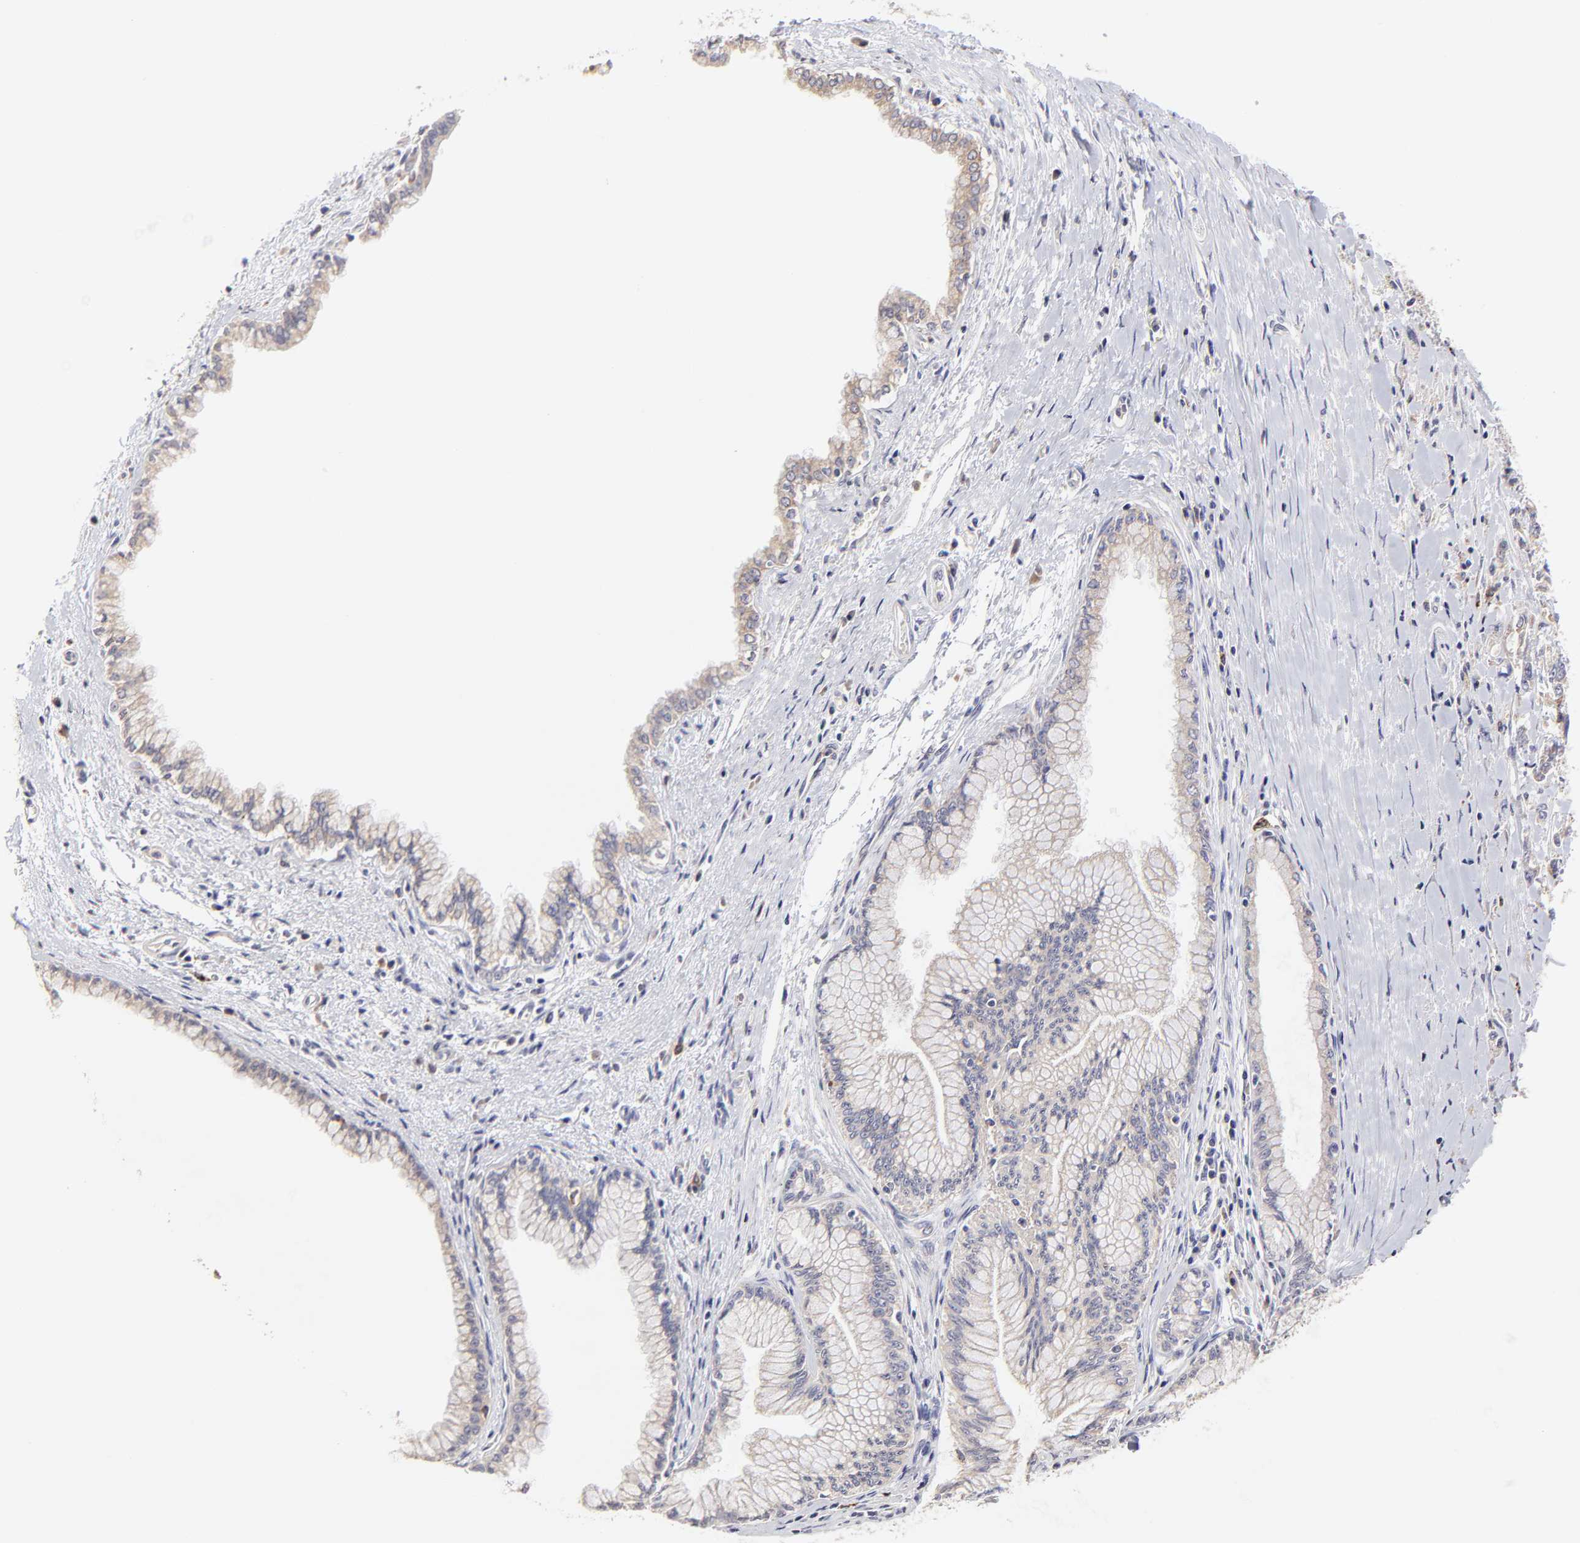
{"staining": {"intensity": "moderate", "quantity": "25%-75%", "location": "cytoplasmic/membranous"}, "tissue": "pancreatic cancer", "cell_type": "Tumor cells", "image_type": "cancer", "snomed": [{"axis": "morphology", "description": "Adenocarcinoma, NOS"}, {"axis": "topography", "description": "Pancreas"}], "caption": "Moderate cytoplasmic/membranous staining is present in approximately 25%-75% of tumor cells in pancreatic cancer (adenocarcinoma).", "gene": "GCSAM", "patient": {"sex": "male", "age": 79}}